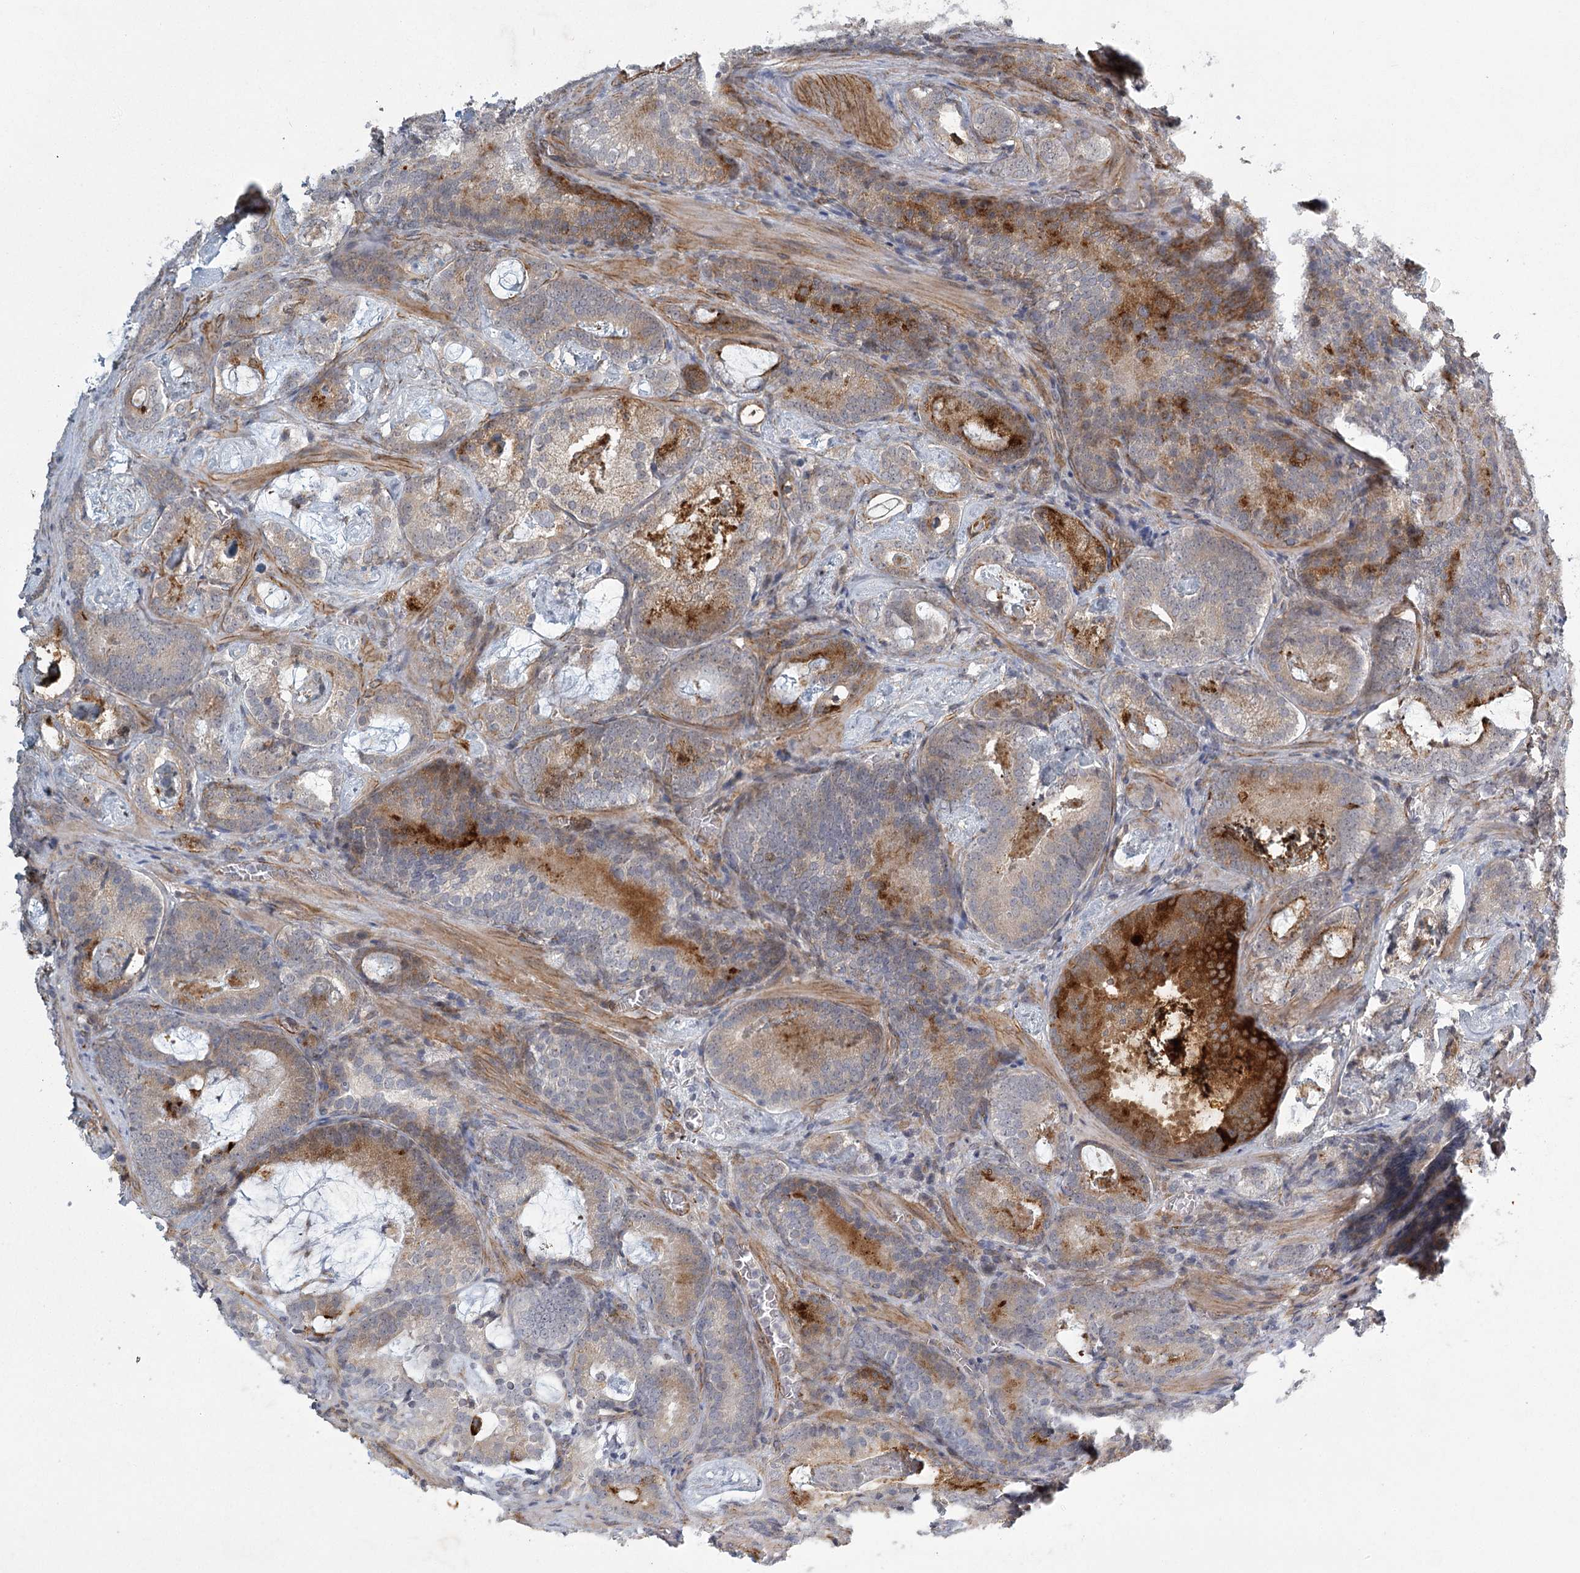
{"staining": {"intensity": "moderate", "quantity": "<25%", "location": "cytoplasmic/membranous"}, "tissue": "prostate cancer", "cell_type": "Tumor cells", "image_type": "cancer", "snomed": [{"axis": "morphology", "description": "Adenocarcinoma, Low grade"}, {"axis": "topography", "description": "Prostate"}], "caption": "A low amount of moderate cytoplasmic/membranous expression is present in approximately <25% of tumor cells in prostate cancer tissue. (DAB = brown stain, brightfield microscopy at high magnification).", "gene": "MEPE", "patient": {"sex": "male", "age": 60}}